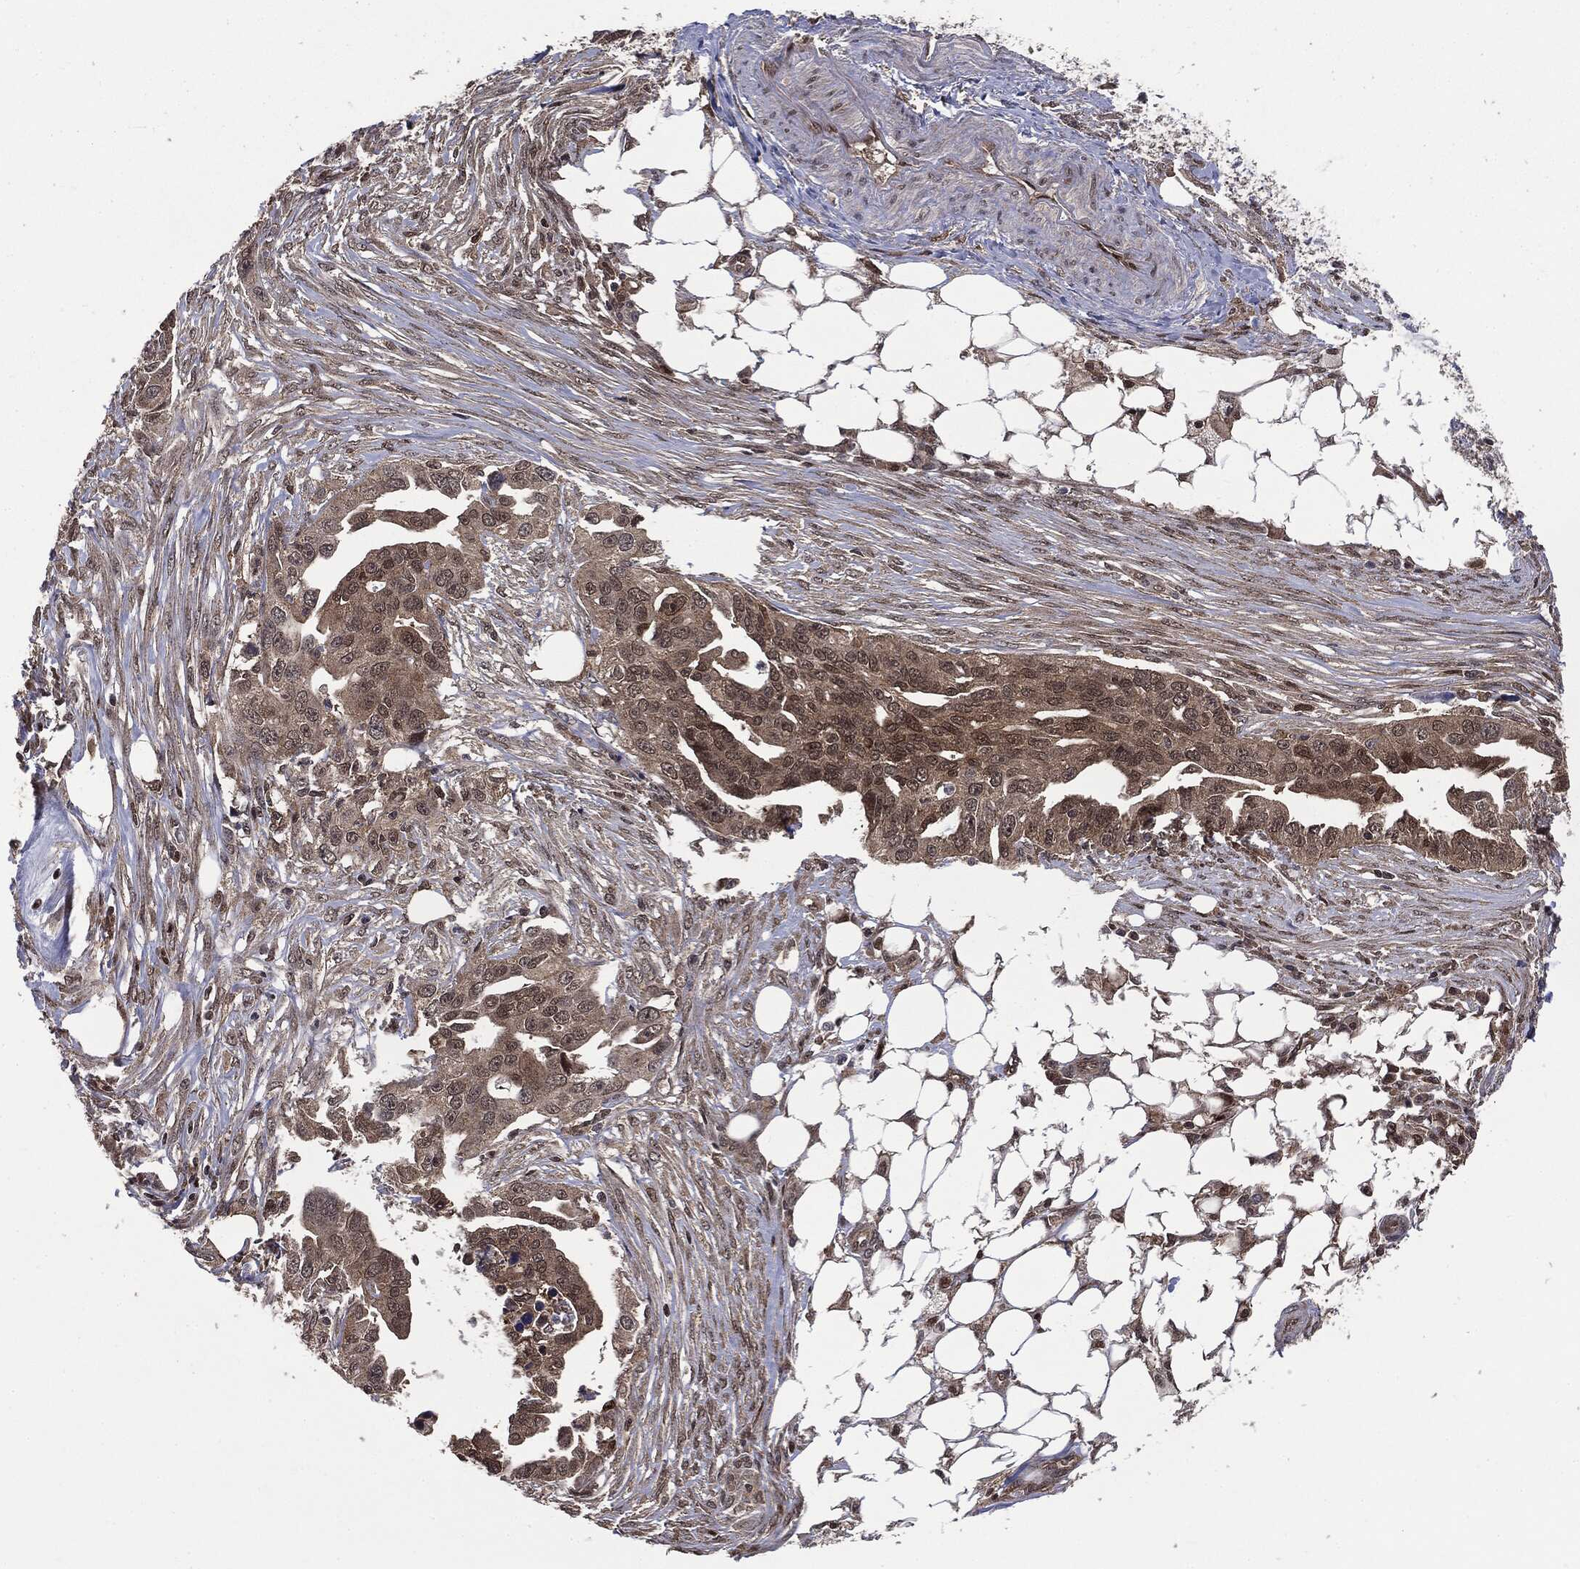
{"staining": {"intensity": "weak", "quantity": "25%-75%", "location": "cytoplasmic/membranous,nuclear"}, "tissue": "ovarian cancer", "cell_type": "Tumor cells", "image_type": "cancer", "snomed": [{"axis": "morphology", "description": "Carcinoma, endometroid"}, {"axis": "morphology", "description": "Cystadenocarcinoma, serous, NOS"}, {"axis": "topography", "description": "Ovary"}], "caption": "Immunohistochemical staining of human ovarian cancer exhibits low levels of weak cytoplasmic/membranous and nuclear protein positivity in about 25%-75% of tumor cells.", "gene": "PTPA", "patient": {"sex": "female", "age": 45}}